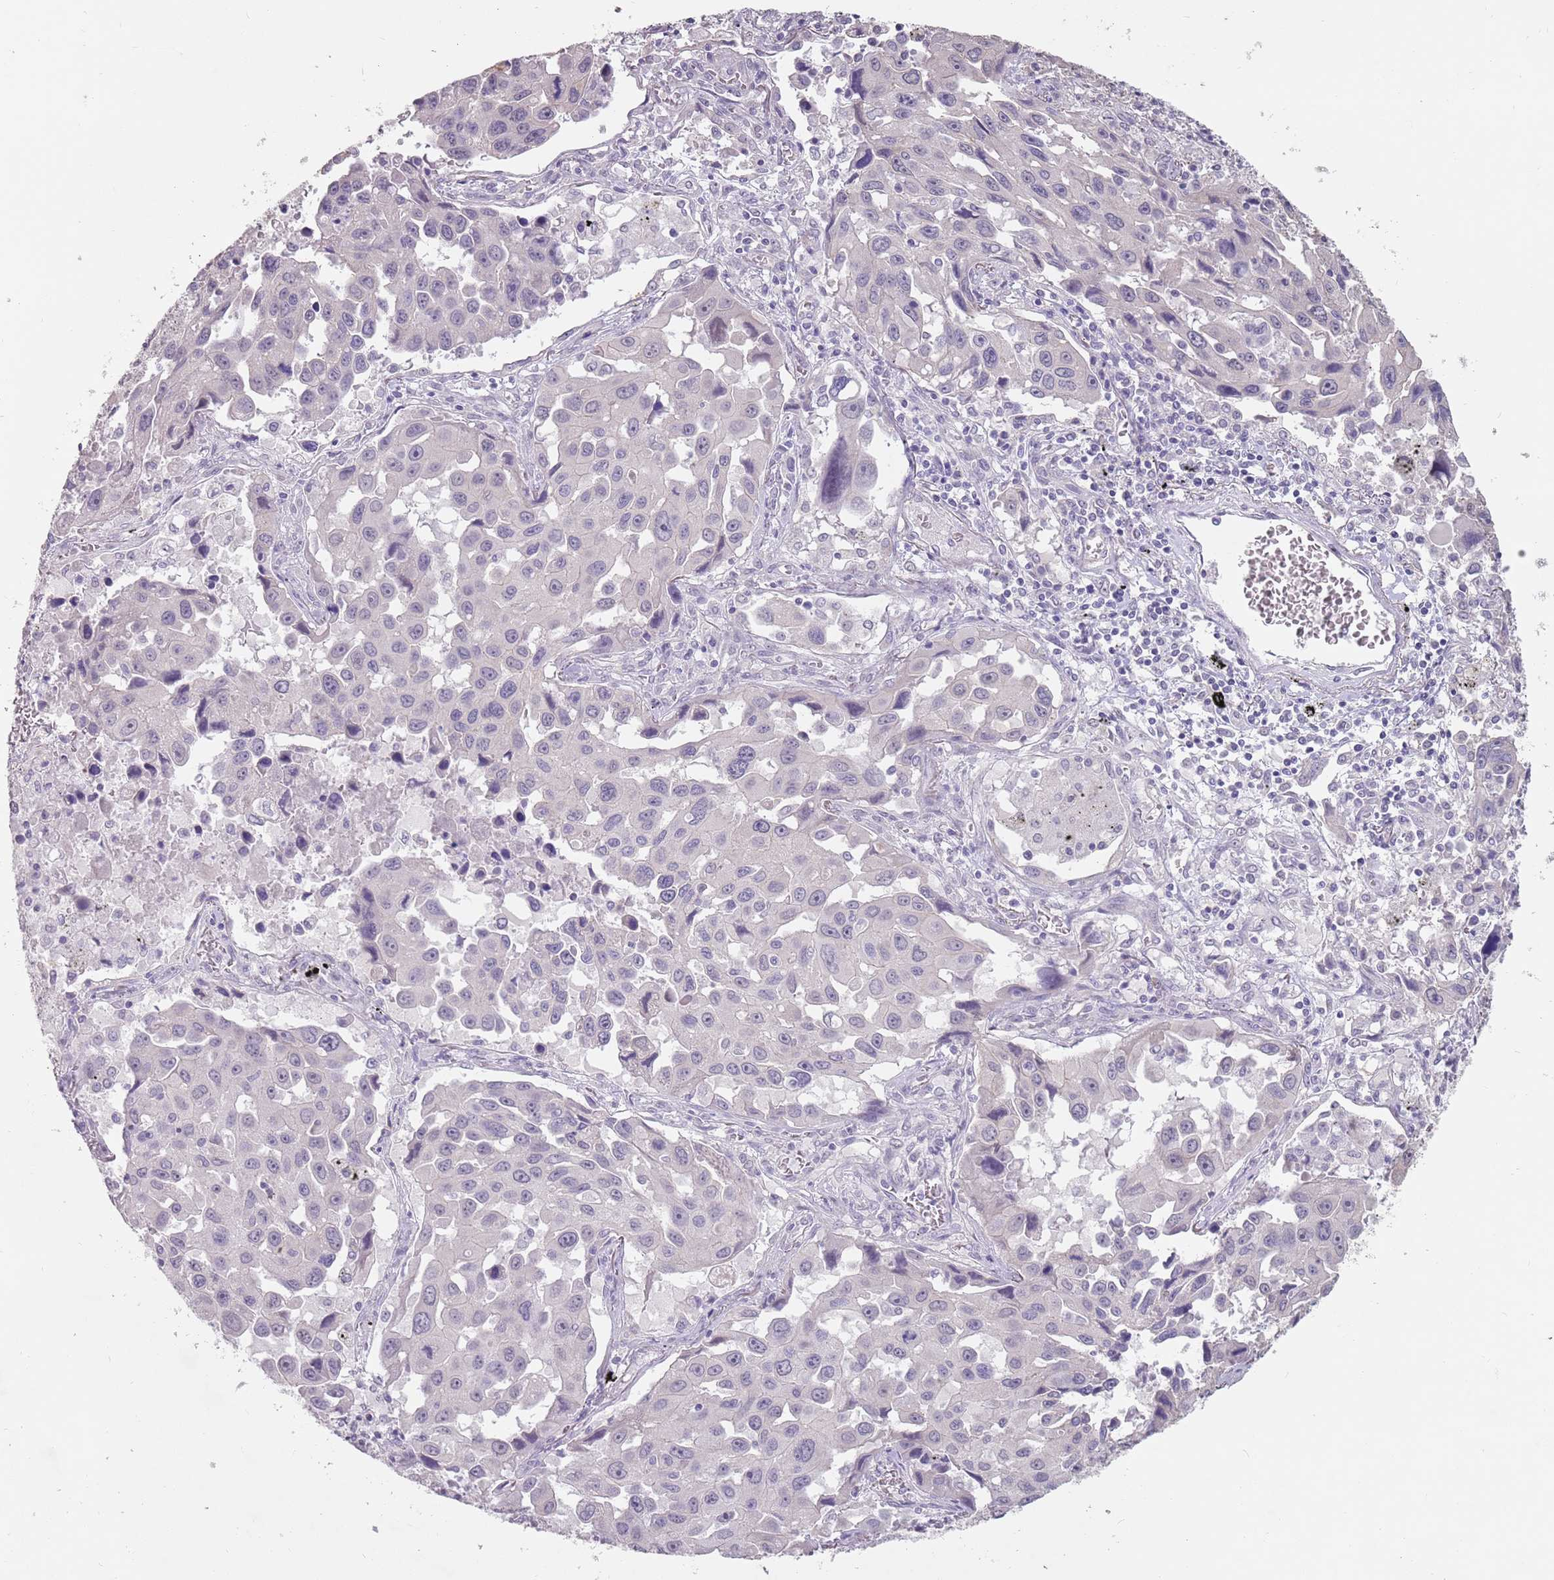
{"staining": {"intensity": "negative", "quantity": "none", "location": "none"}, "tissue": "lung cancer", "cell_type": "Tumor cells", "image_type": "cancer", "snomed": [{"axis": "morphology", "description": "Adenocarcinoma, NOS"}, {"axis": "topography", "description": "Lung"}], "caption": "Protein analysis of lung cancer displays no significant staining in tumor cells. (Immunohistochemistry, brightfield microscopy, high magnification).", "gene": "STYK1", "patient": {"sex": "male", "age": 66}}